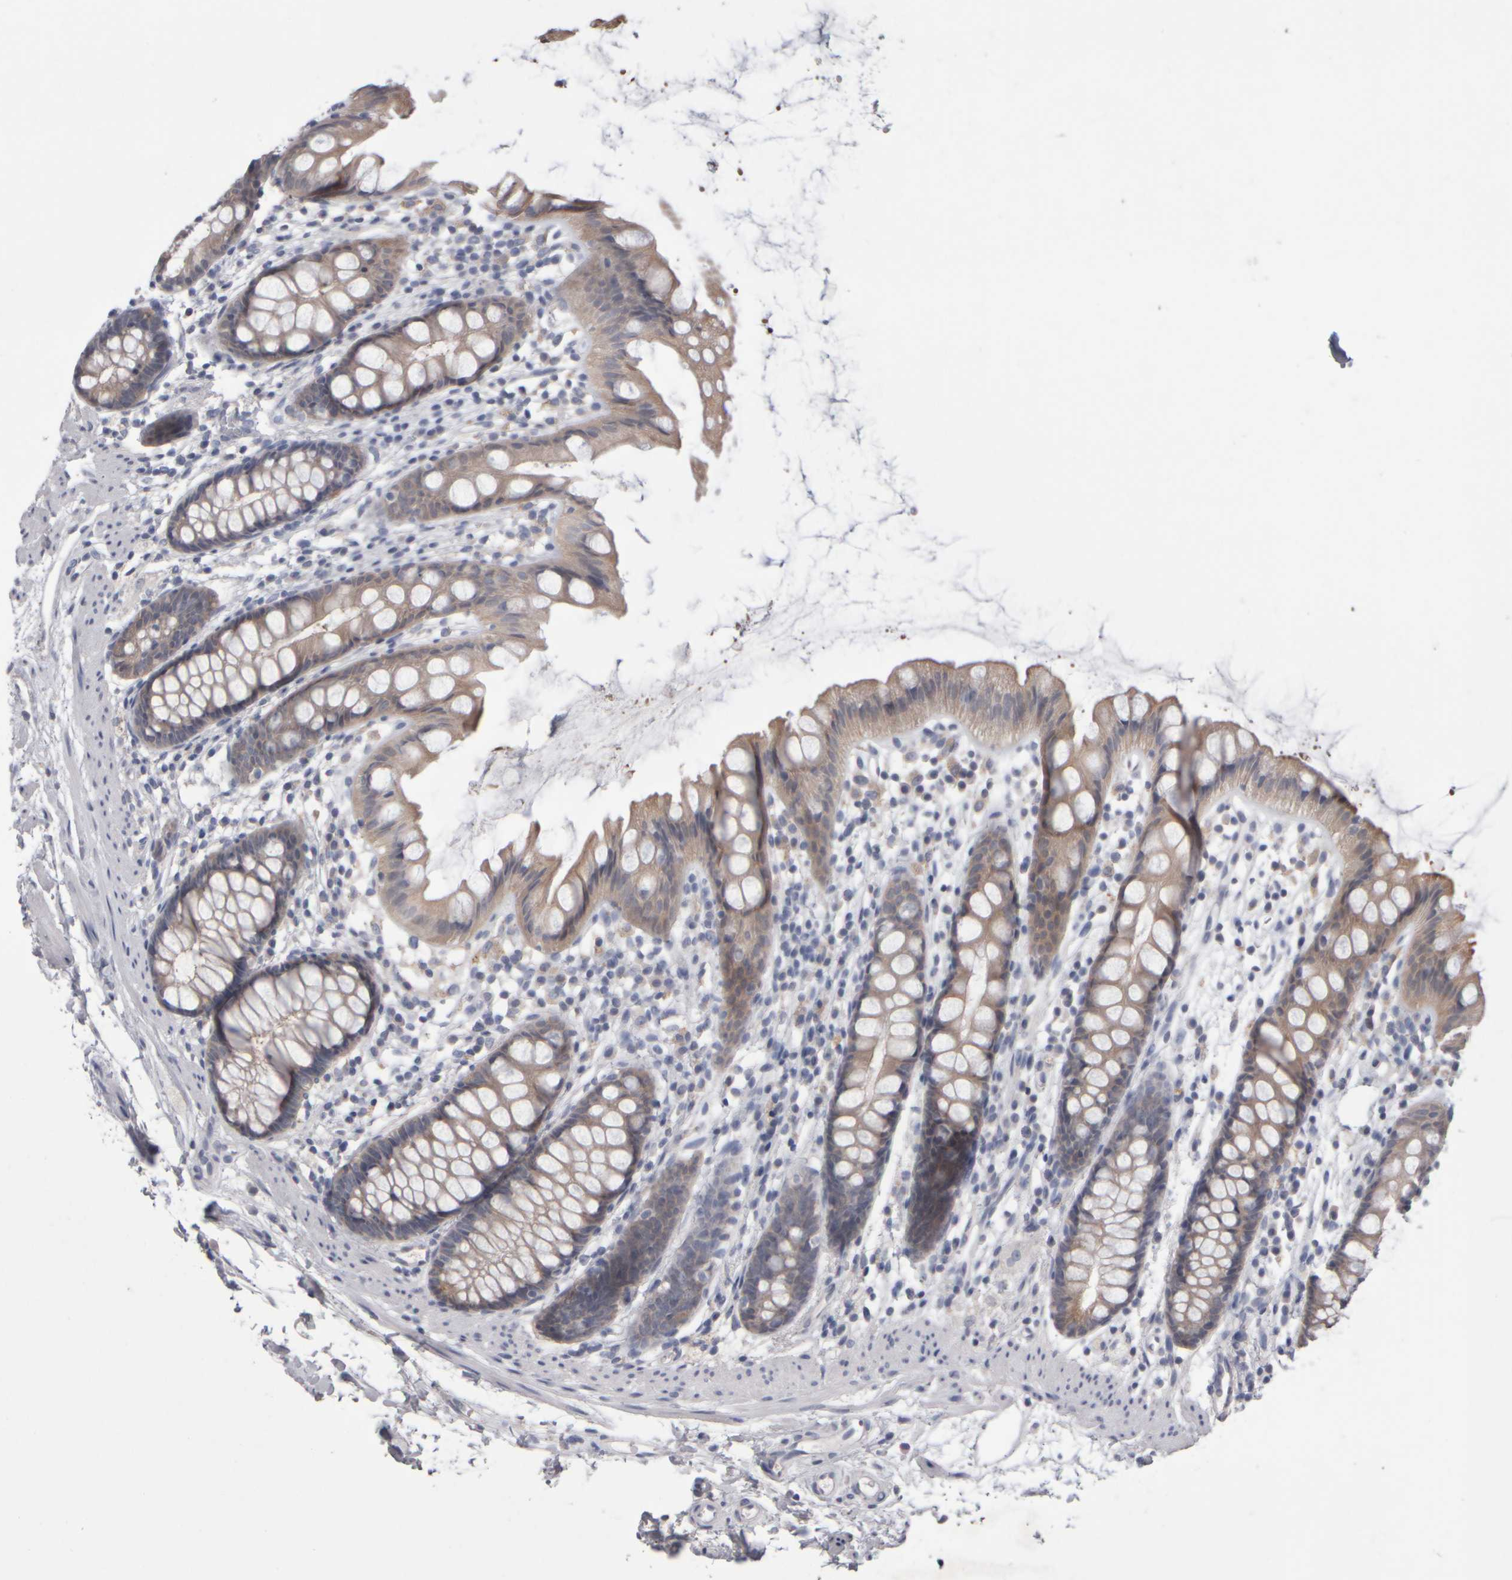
{"staining": {"intensity": "moderate", "quantity": ">75%", "location": "cytoplasmic/membranous"}, "tissue": "rectum", "cell_type": "Glandular cells", "image_type": "normal", "snomed": [{"axis": "morphology", "description": "Normal tissue, NOS"}, {"axis": "topography", "description": "Rectum"}], "caption": "A micrograph showing moderate cytoplasmic/membranous positivity in approximately >75% of glandular cells in normal rectum, as visualized by brown immunohistochemical staining.", "gene": "EPHX2", "patient": {"sex": "female", "age": 65}}